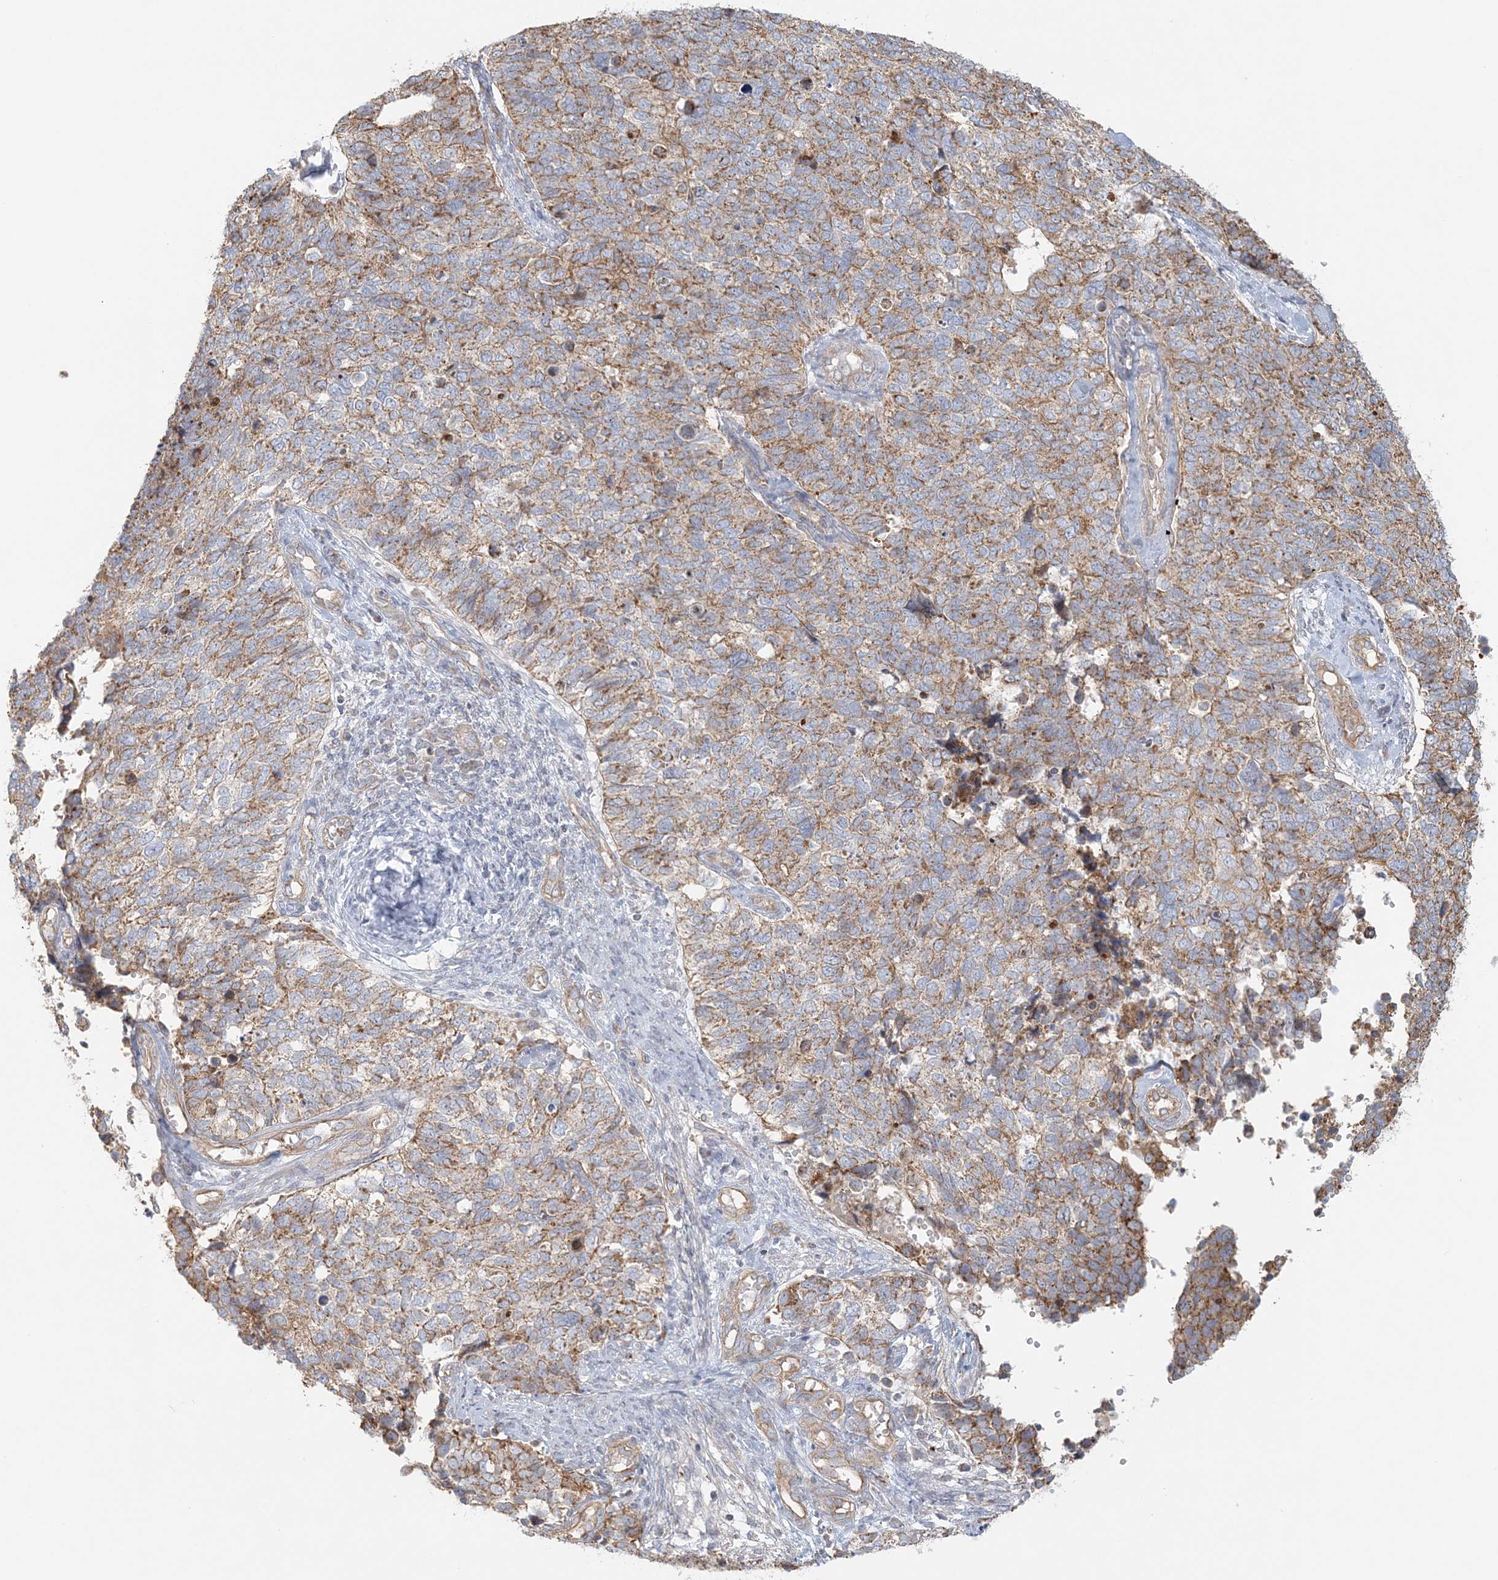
{"staining": {"intensity": "moderate", "quantity": ">75%", "location": "cytoplasmic/membranous"}, "tissue": "cervical cancer", "cell_type": "Tumor cells", "image_type": "cancer", "snomed": [{"axis": "morphology", "description": "Squamous cell carcinoma, NOS"}, {"axis": "topography", "description": "Cervix"}], "caption": "High-power microscopy captured an IHC photomicrograph of cervical squamous cell carcinoma, revealing moderate cytoplasmic/membranous staining in about >75% of tumor cells. Nuclei are stained in blue.", "gene": "KIAA0232", "patient": {"sex": "female", "age": 63}}